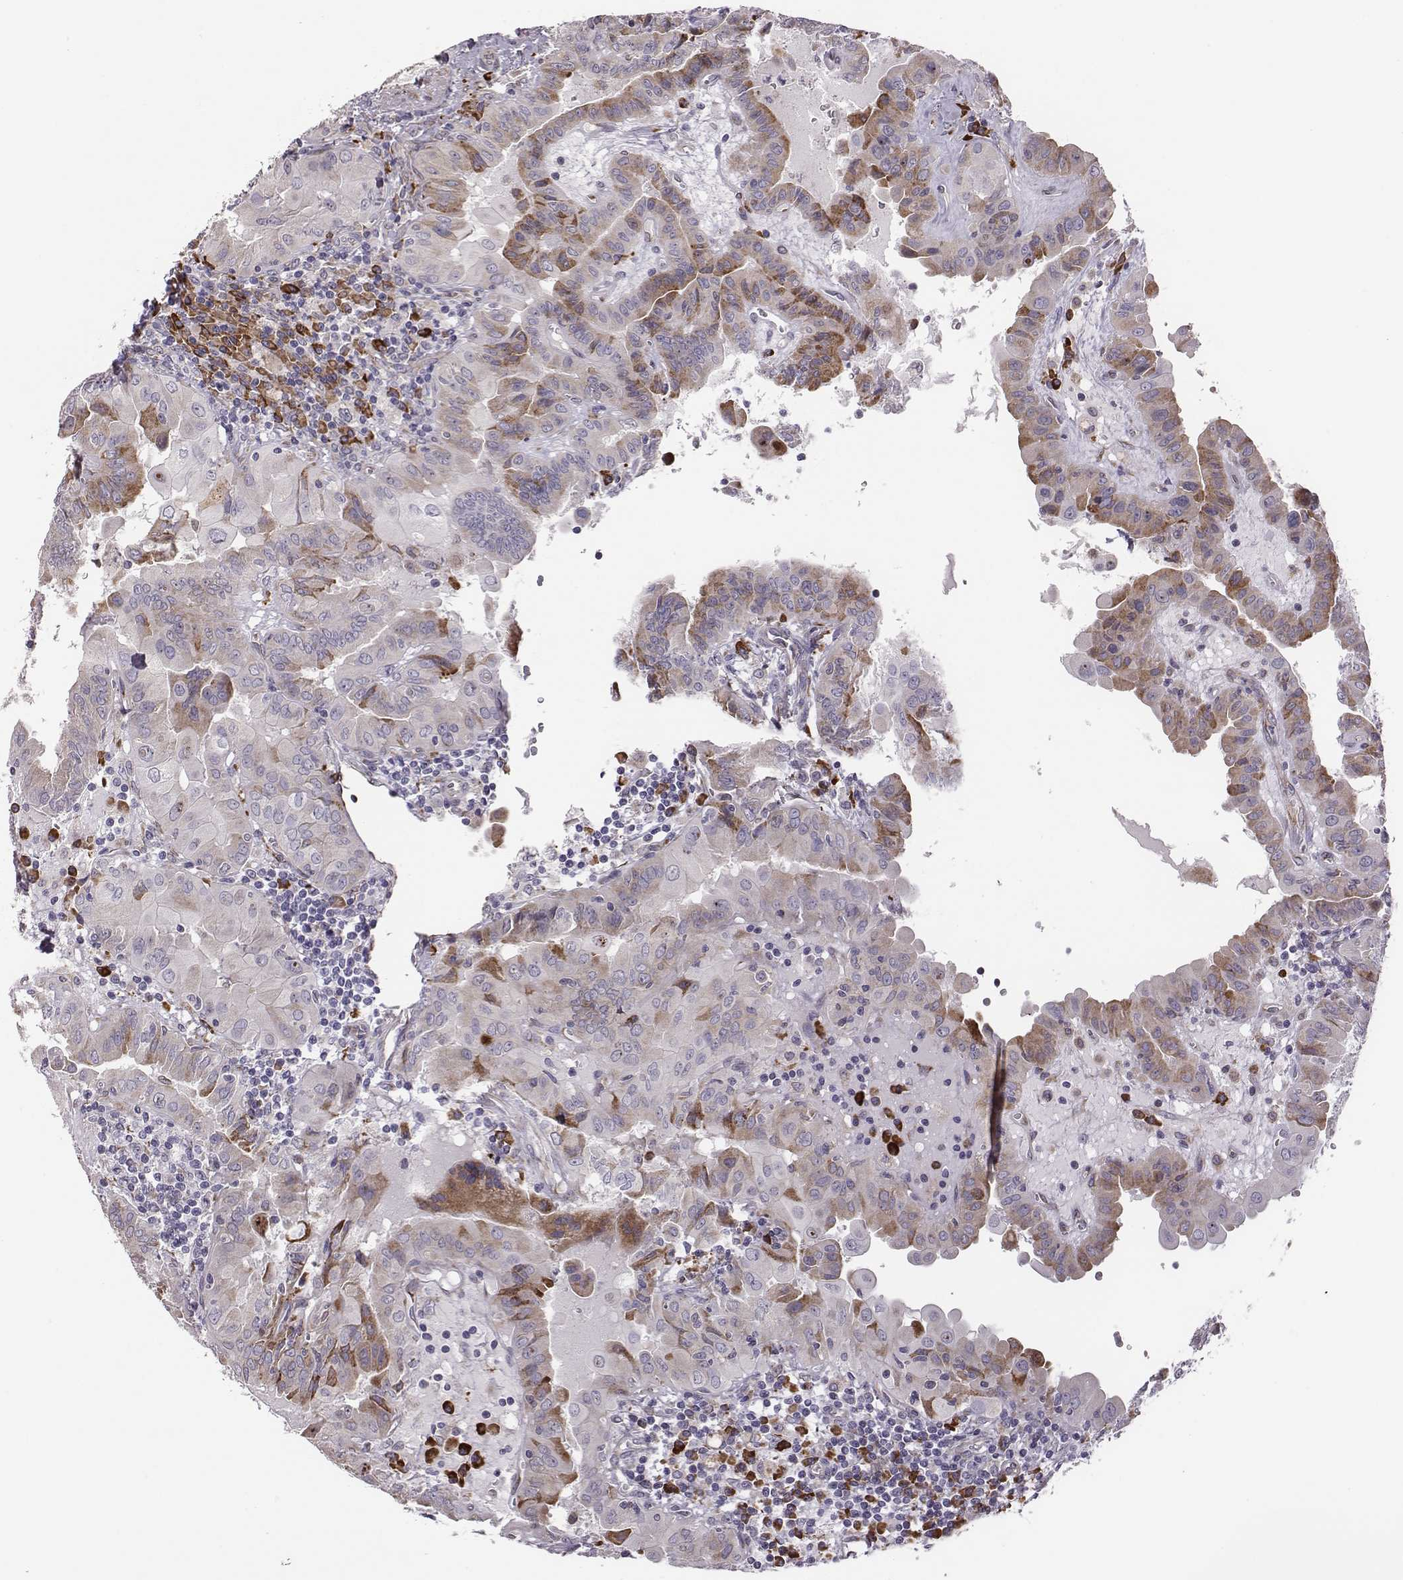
{"staining": {"intensity": "moderate", "quantity": "25%-75%", "location": "cytoplasmic/membranous"}, "tissue": "thyroid cancer", "cell_type": "Tumor cells", "image_type": "cancer", "snomed": [{"axis": "morphology", "description": "Papillary adenocarcinoma, NOS"}, {"axis": "topography", "description": "Thyroid gland"}], "caption": "Thyroid papillary adenocarcinoma stained for a protein exhibits moderate cytoplasmic/membranous positivity in tumor cells.", "gene": "SELENOI", "patient": {"sex": "female", "age": 37}}